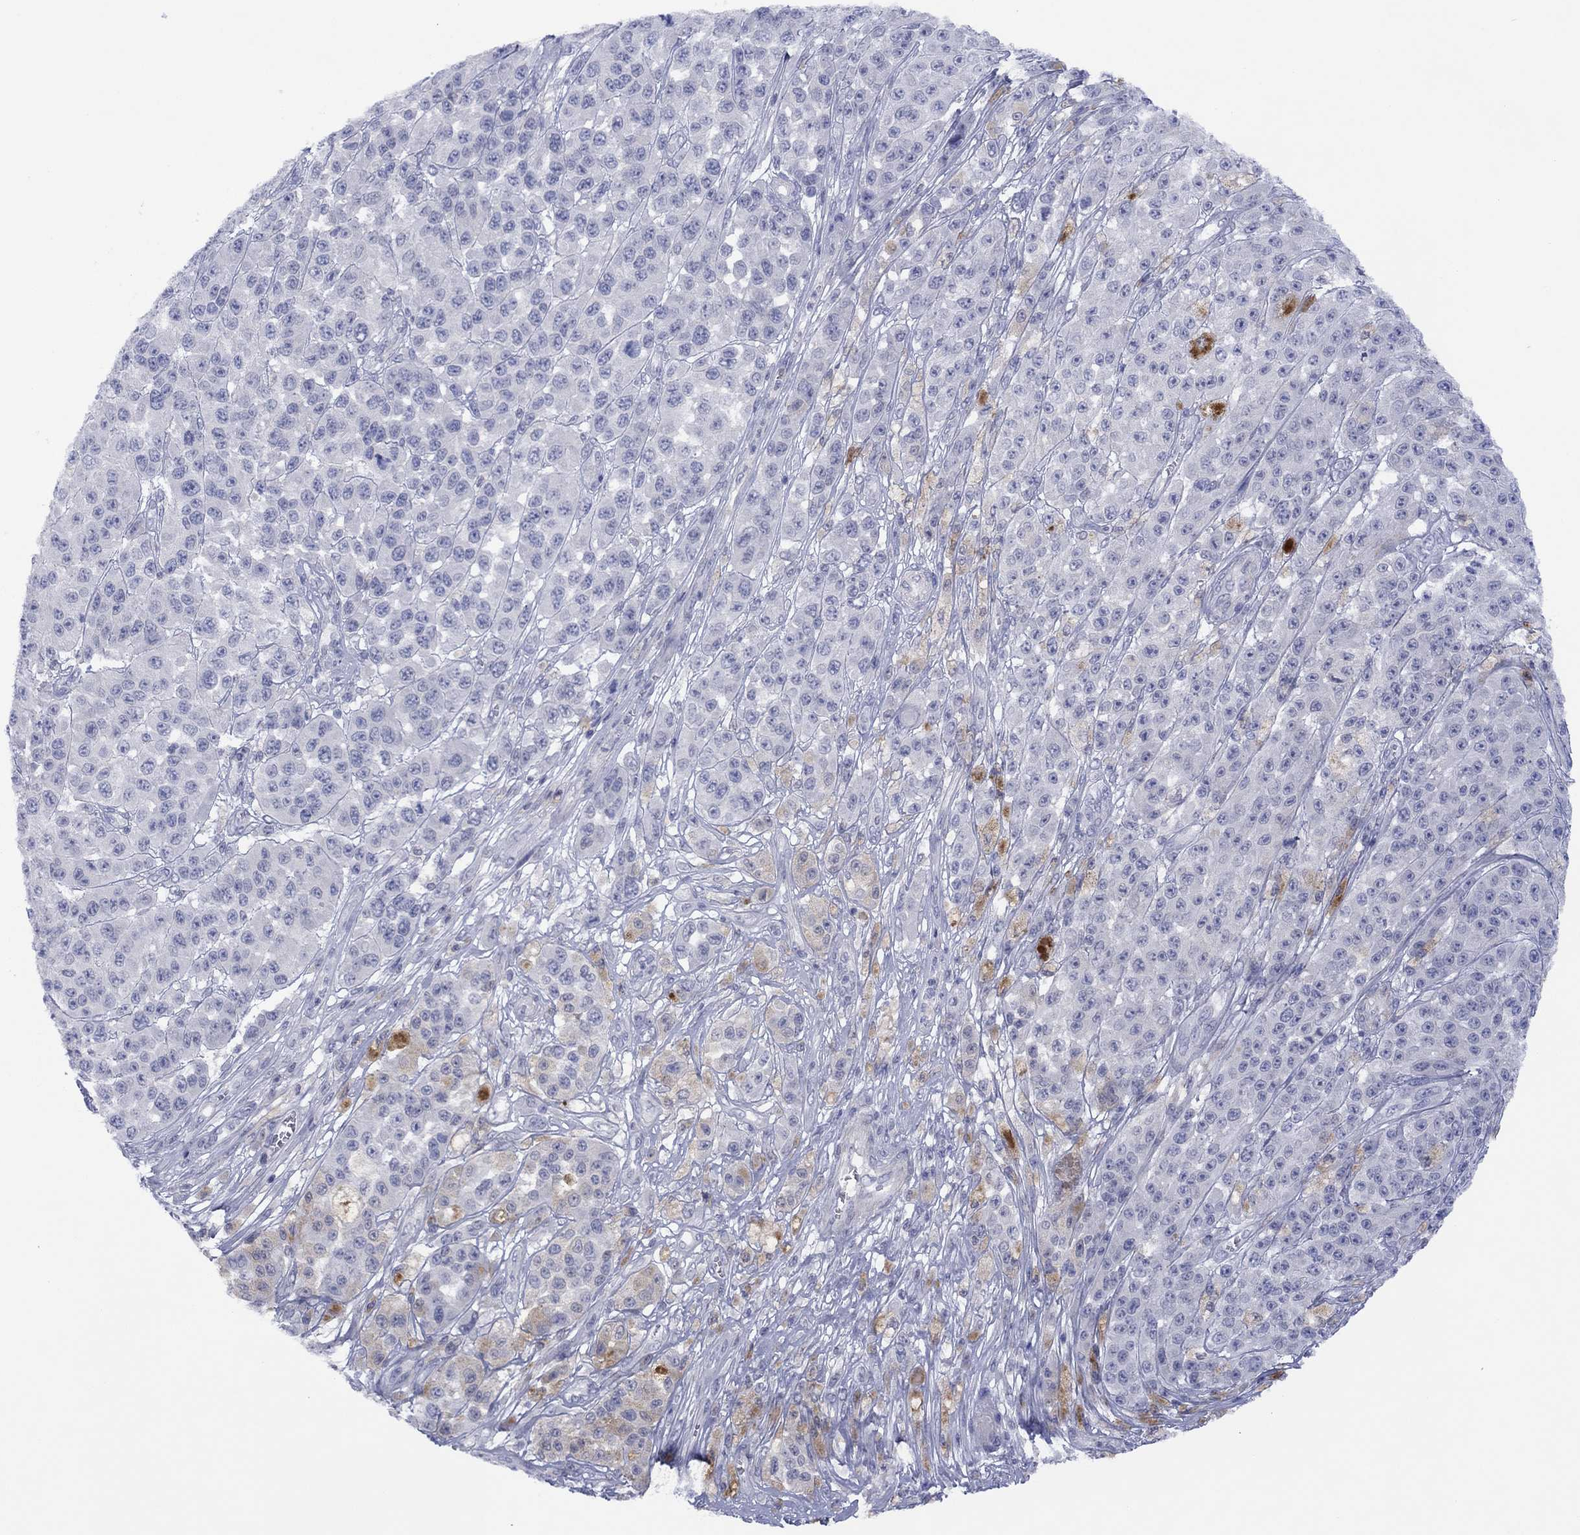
{"staining": {"intensity": "weak", "quantity": "<25%", "location": "cytoplasmic/membranous"}, "tissue": "melanoma", "cell_type": "Tumor cells", "image_type": "cancer", "snomed": [{"axis": "morphology", "description": "Malignant melanoma, NOS"}, {"axis": "topography", "description": "Skin"}], "caption": "Immunohistochemical staining of malignant melanoma demonstrates no significant staining in tumor cells.", "gene": "CYP2B6", "patient": {"sex": "female", "age": 58}}